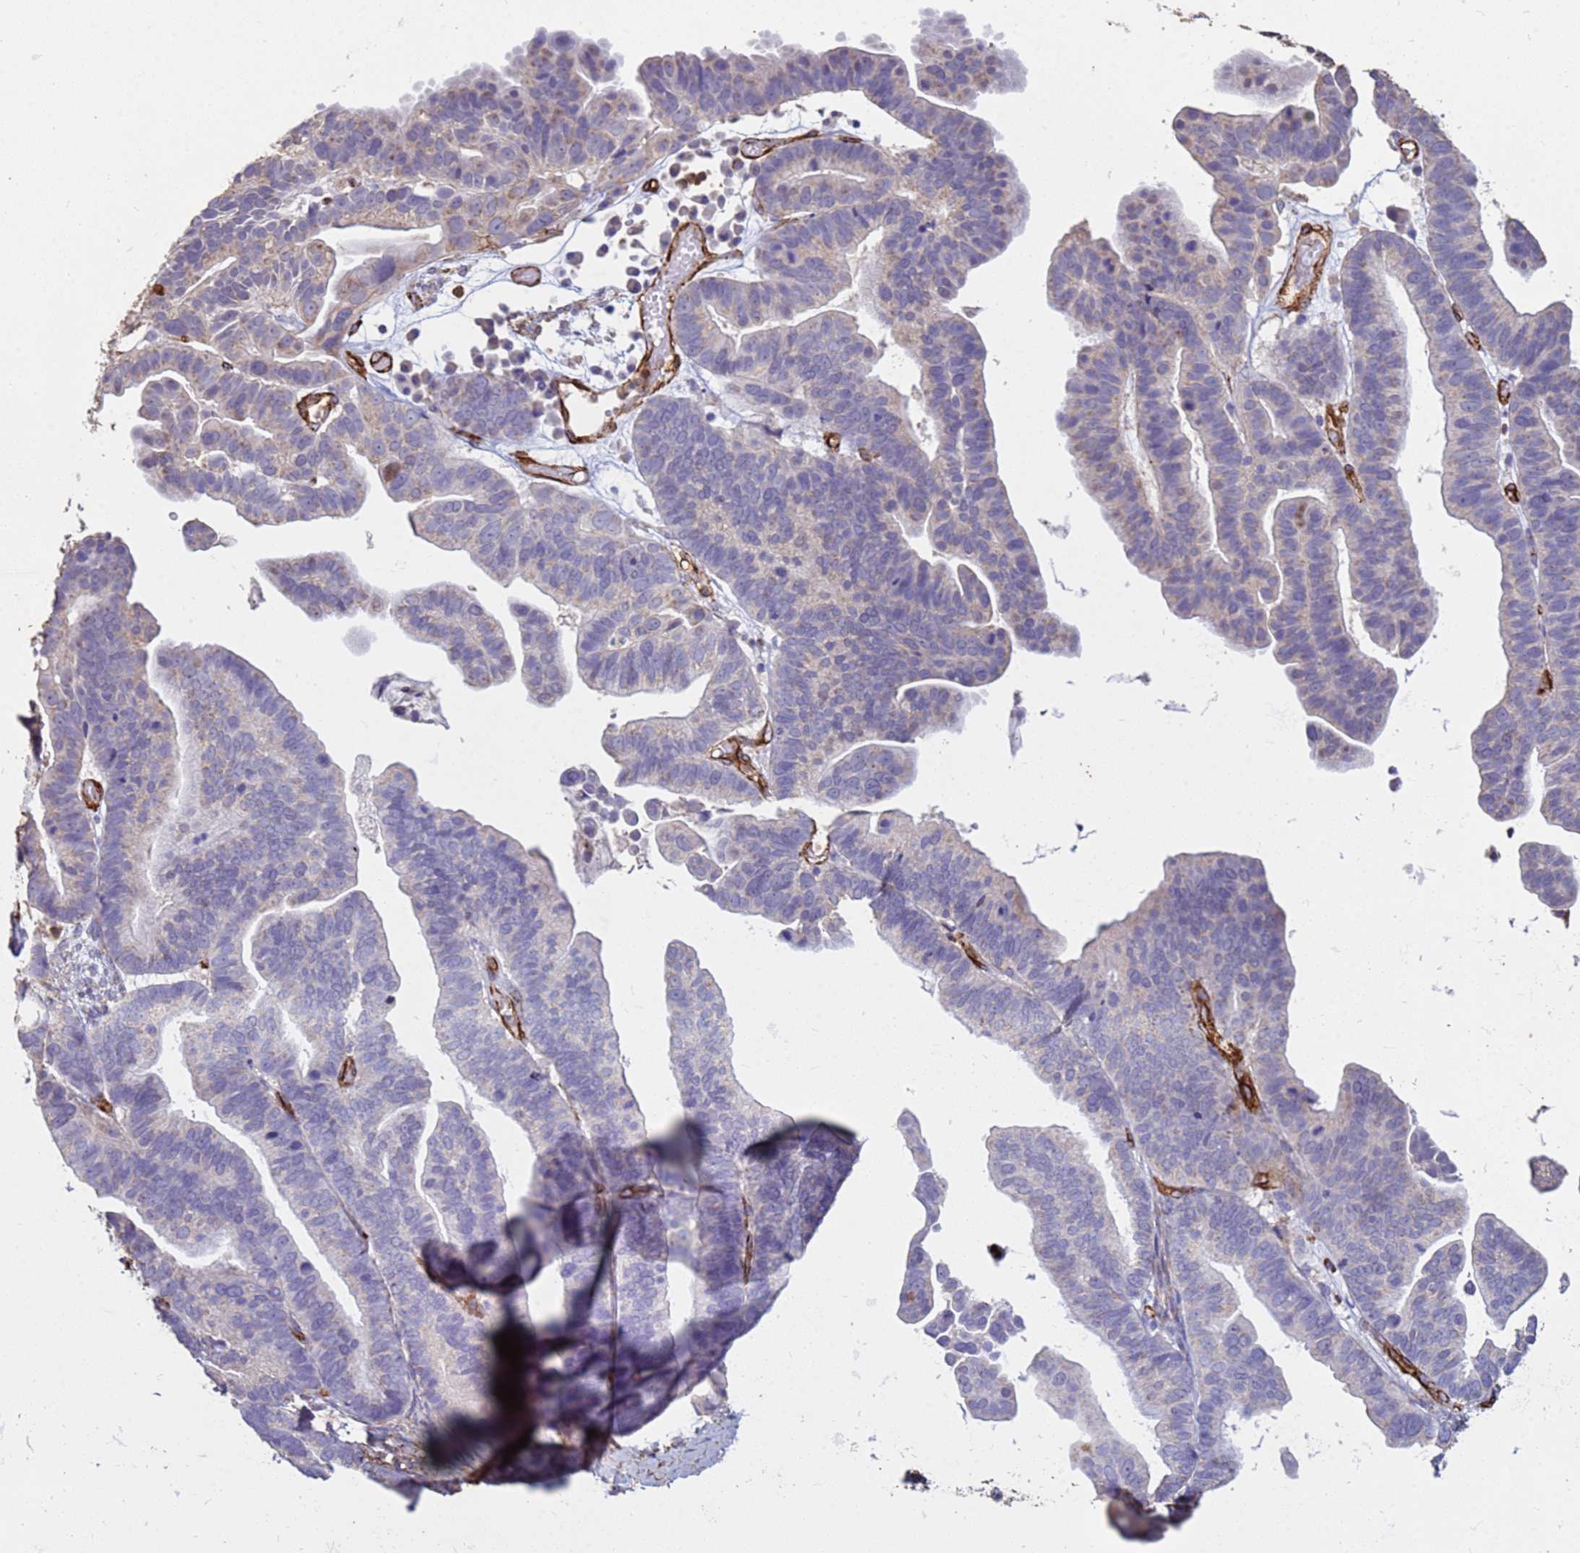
{"staining": {"intensity": "weak", "quantity": "<25%", "location": "cytoplasmic/membranous"}, "tissue": "ovarian cancer", "cell_type": "Tumor cells", "image_type": "cancer", "snomed": [{"axis": "morphology", "description": "Cystadenocarcinoma, serous, NOS"}, {"axis": "topography", "description": "Ovary"}], "caption": "High power microscopy micrograph of an IHC image of ovarian cancer, revealing no significant staining in tumor cells.", "gene": "GASK1A", "patient": {"sex": "female", "age": 56}}